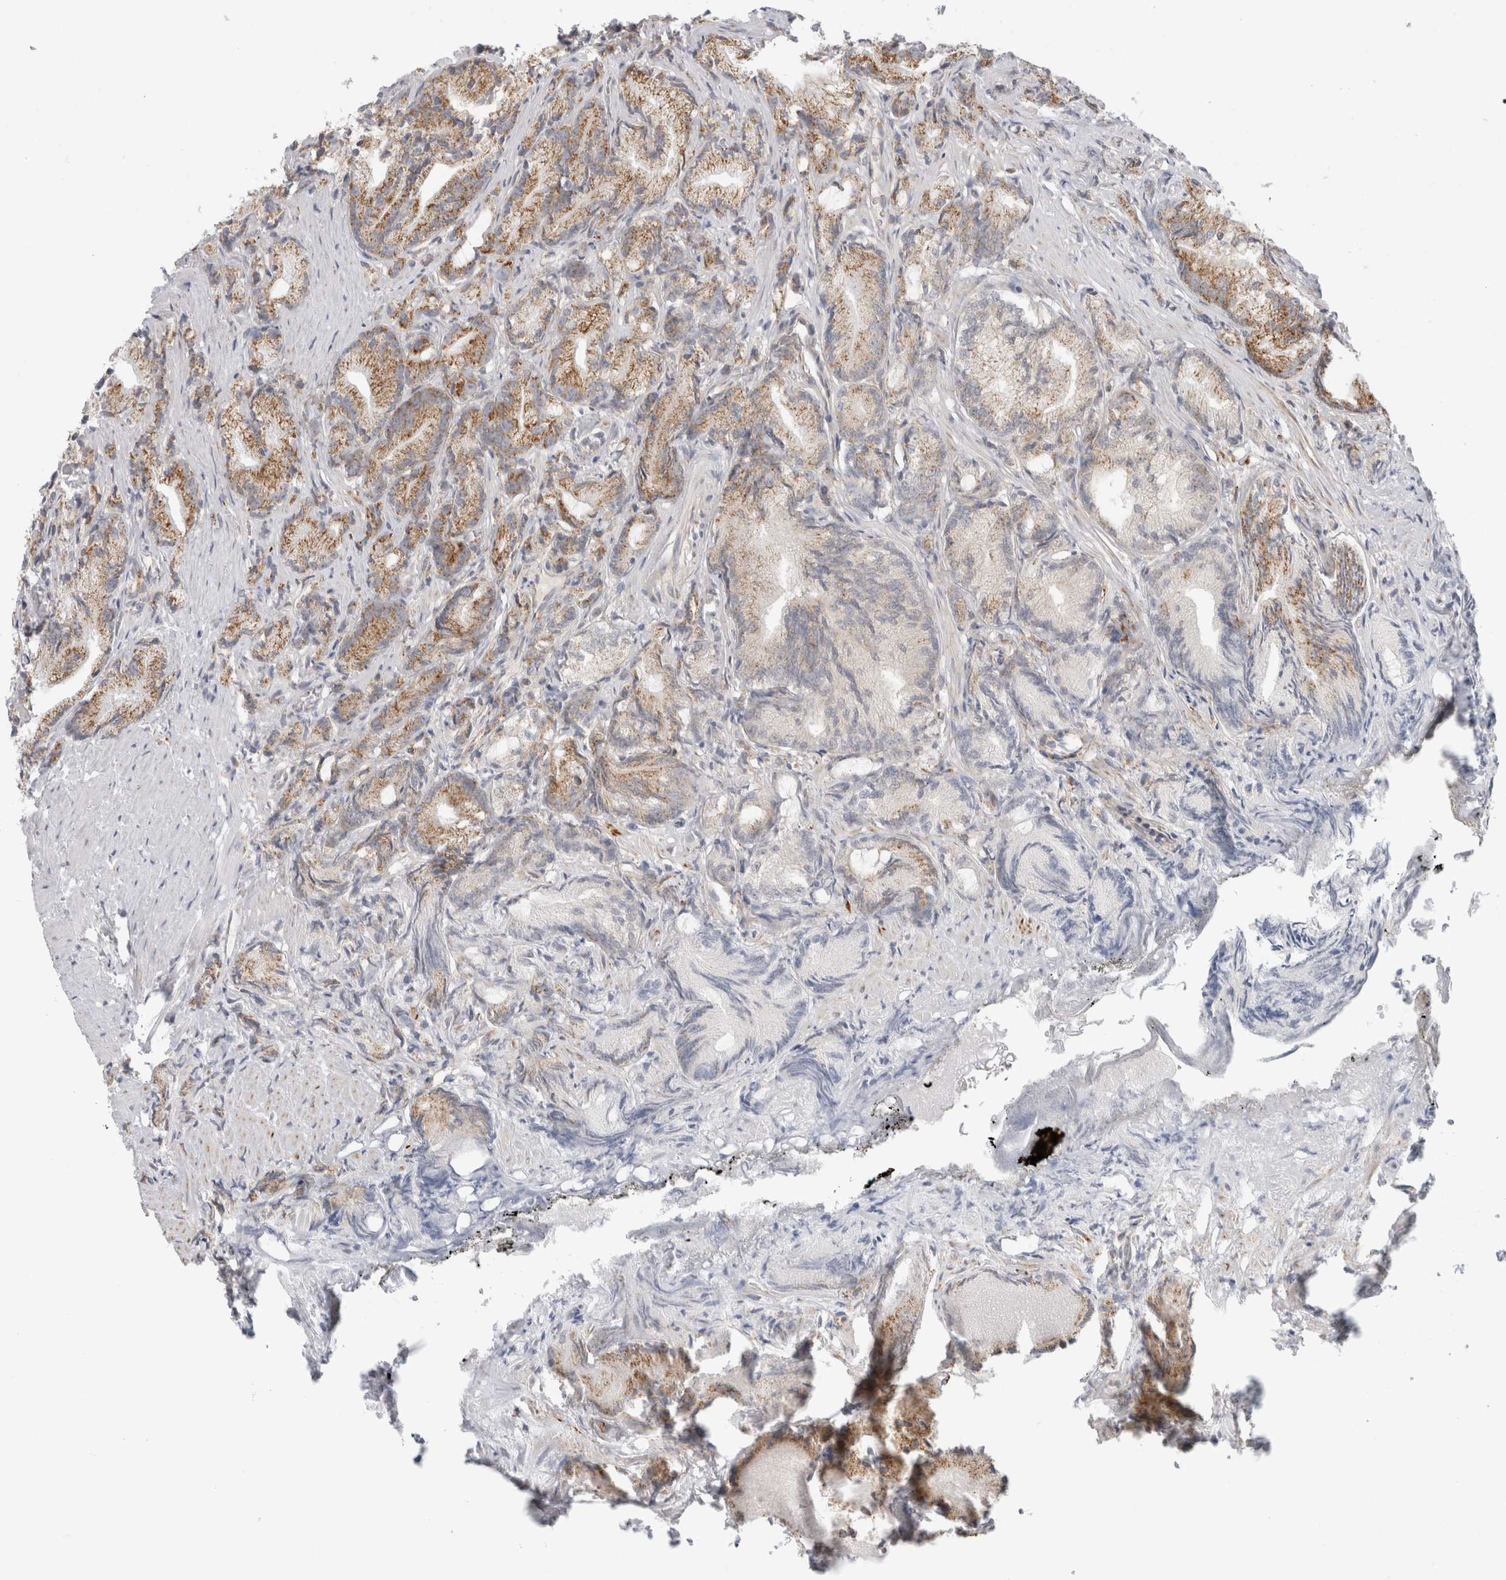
{"staining": {"intensity": "moderate", "quantity": ">75%", "location": "cytoplasmic/membranous"}, "tissue": "prostate cancer", "cell_type": "Tumor cells", "image_type": "cancer", "snomed": [{"axis": "morphology", "description": "Adenocarcinoma, Low grade"}, {"axis": "topography", "description": "Prostate"}], "caption": "IHC photomicrograph of neoplastic tissue: human prostate adenocarcinoma (low-grade) stained using immunohistochemistry shows medium levels of moderate protein expression localized specifically in the cytoplasmic/membranous of tumor cells, appearing as a cytoplasmic/membranous brown color.", "gene": "FAHD1", "patient": {"sex": "male", "age": 89}}